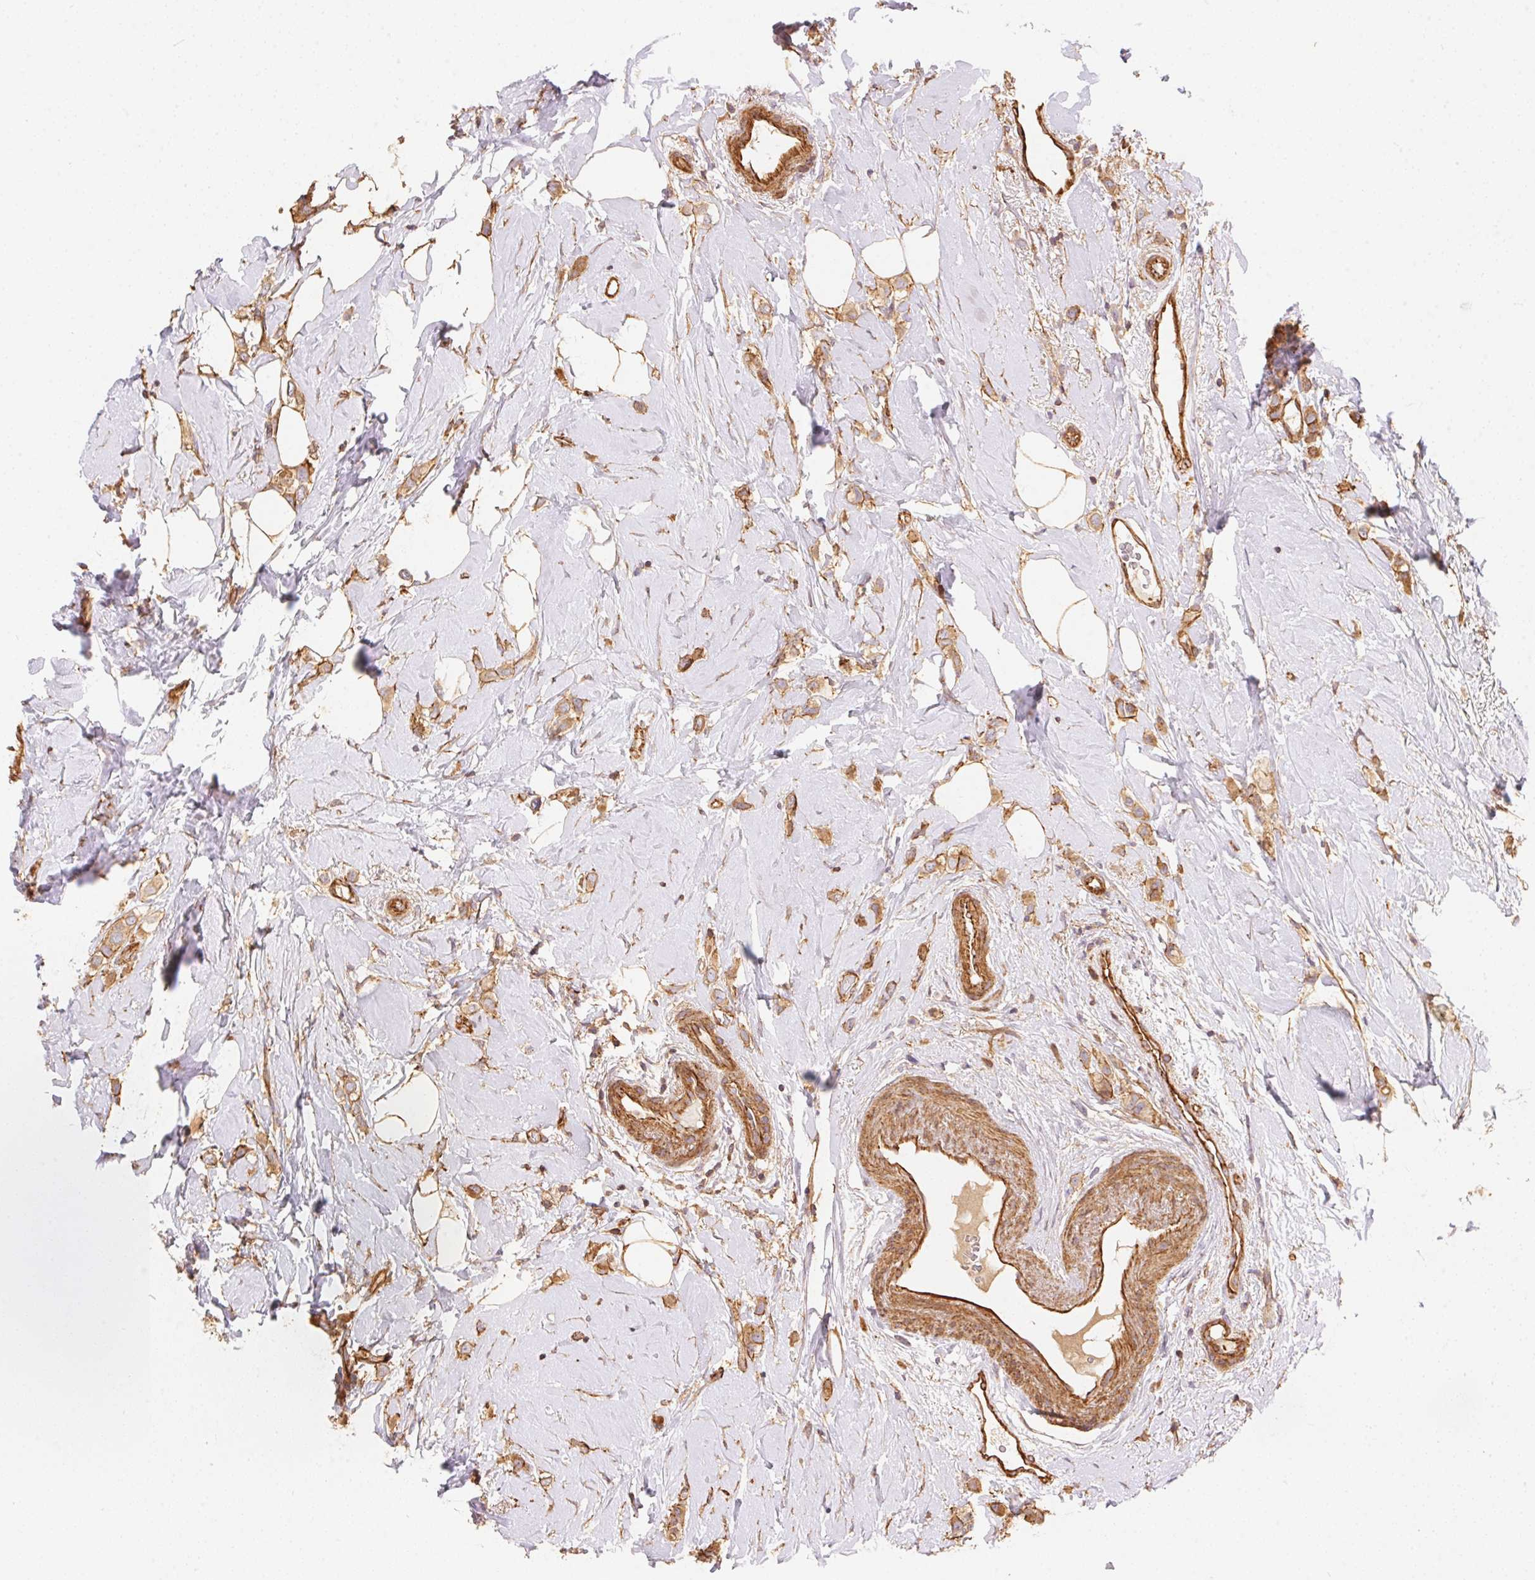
{"staining": {"intensity": "moderate", "quantity": ">75%", "location": "cytoplasmic/membranous"}, "tissue": "breast cancer", "cell_type": "Tumor cells", "image_type": "cancer", "snomed": [{"axis": "morphology", "description": "Lobular carcinoma"}, {"axis": "topography", "description": "Breast"}], "caption": "This photomicrograph reveals breast lobular carcinoma stained with IHC to label a protein in brown. The cytoplasmic/membranous of tumor cells show moderate positivity for the protein. Nuclei are counter-stained blue.", "gene": "FRAS1", "patient": {"sex": "female", "age": 66}}